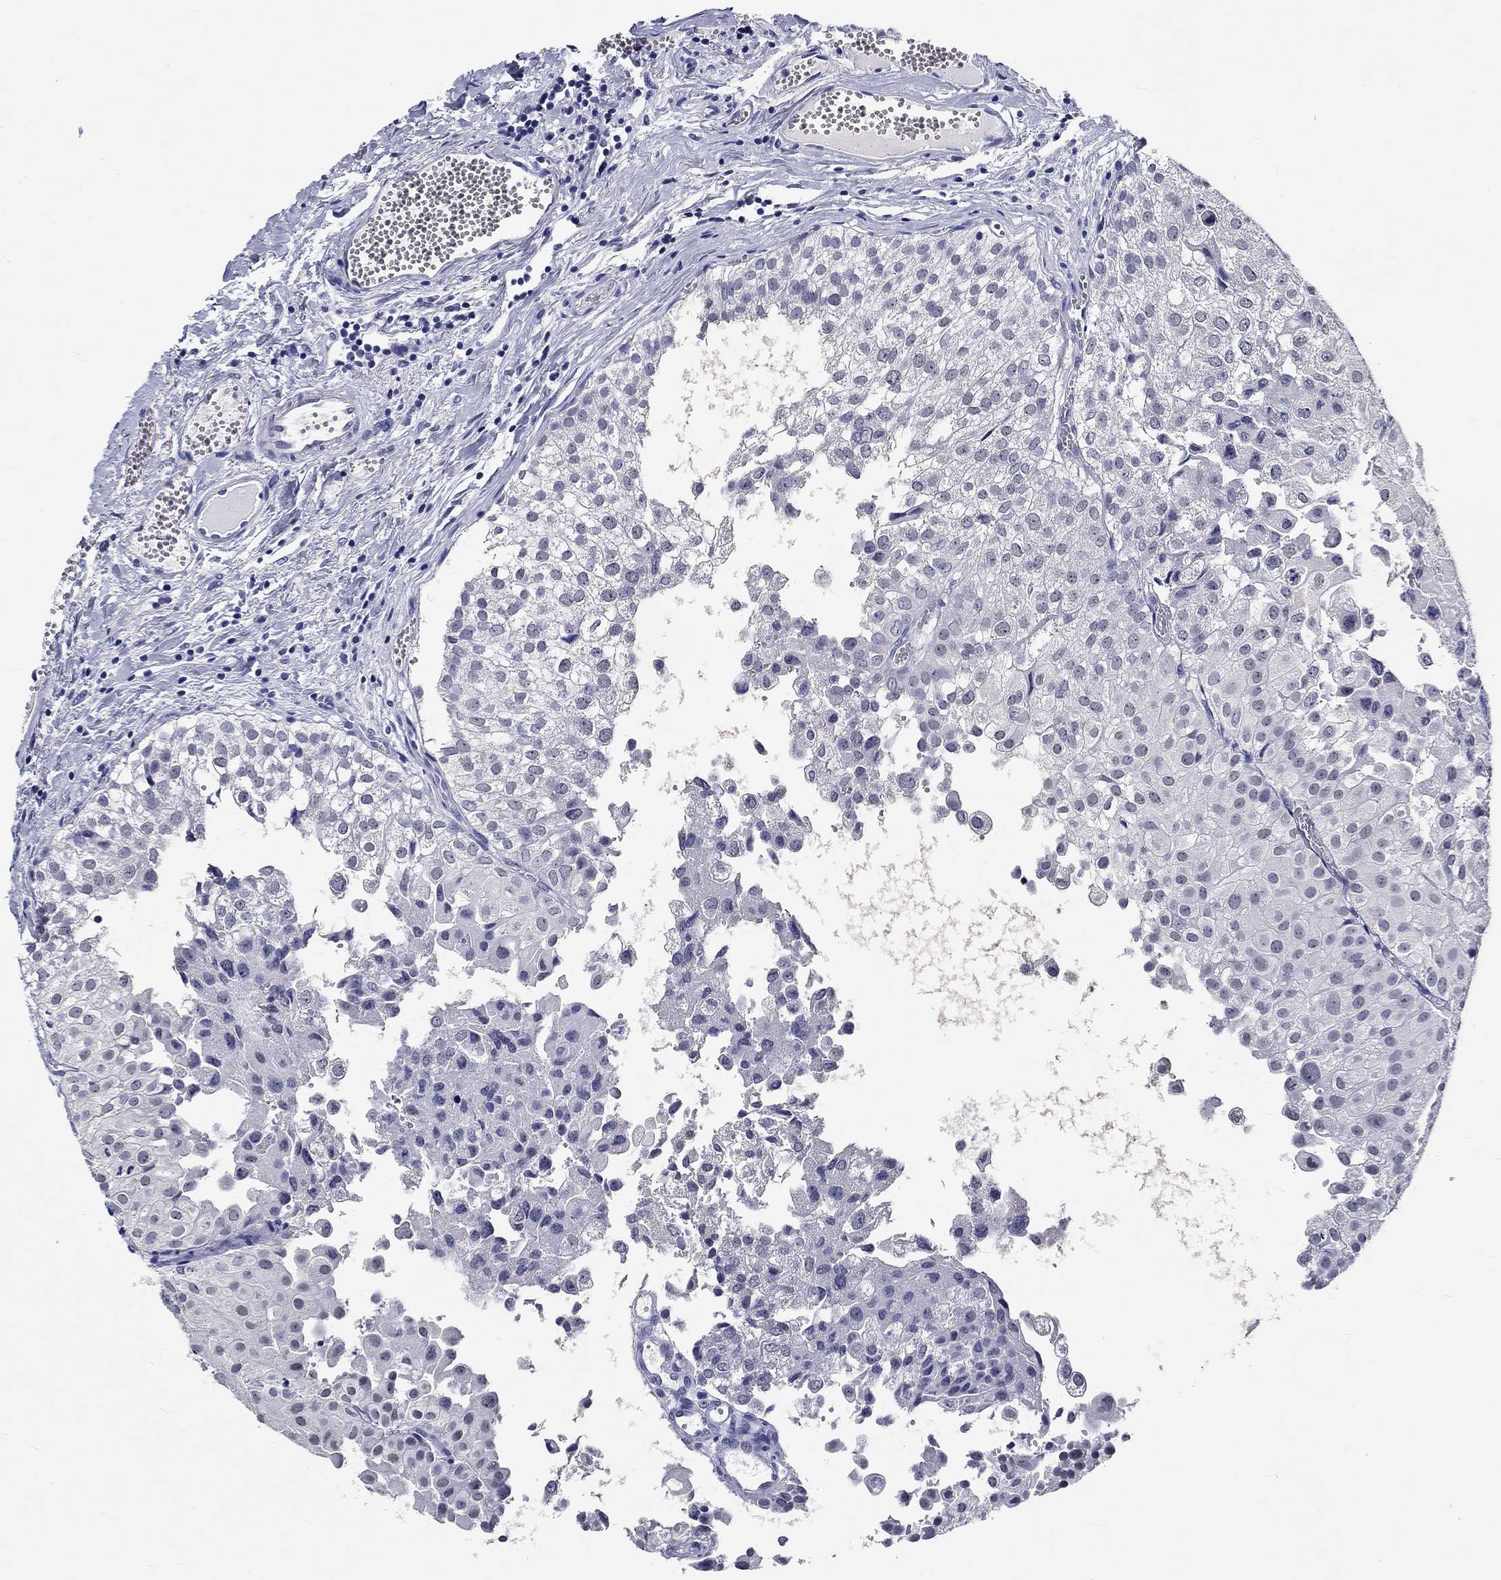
{"staining": {"intensity": "negative", "quantity": "none", "location": "none"}, "tissue": "urothelial cancer", "cell_type": "Tumor cells", "image_type": "cancer", "snomed": [{"axis": "morphology", "description": "Urothelial carcinoma, Low grade"}, {"axis": "topography", "description": "Urinary bladder"}], "caption": "A high-resolution photomicrograph shows immunohistochemistry staining of urothelial carcinoma (low-grade), which reveals no significant staining in tumor cells. (DAB IHC with hematoxylin counter stain).", "gene": "GRIN1", "patient": {"sex": "female", "age": 78}}